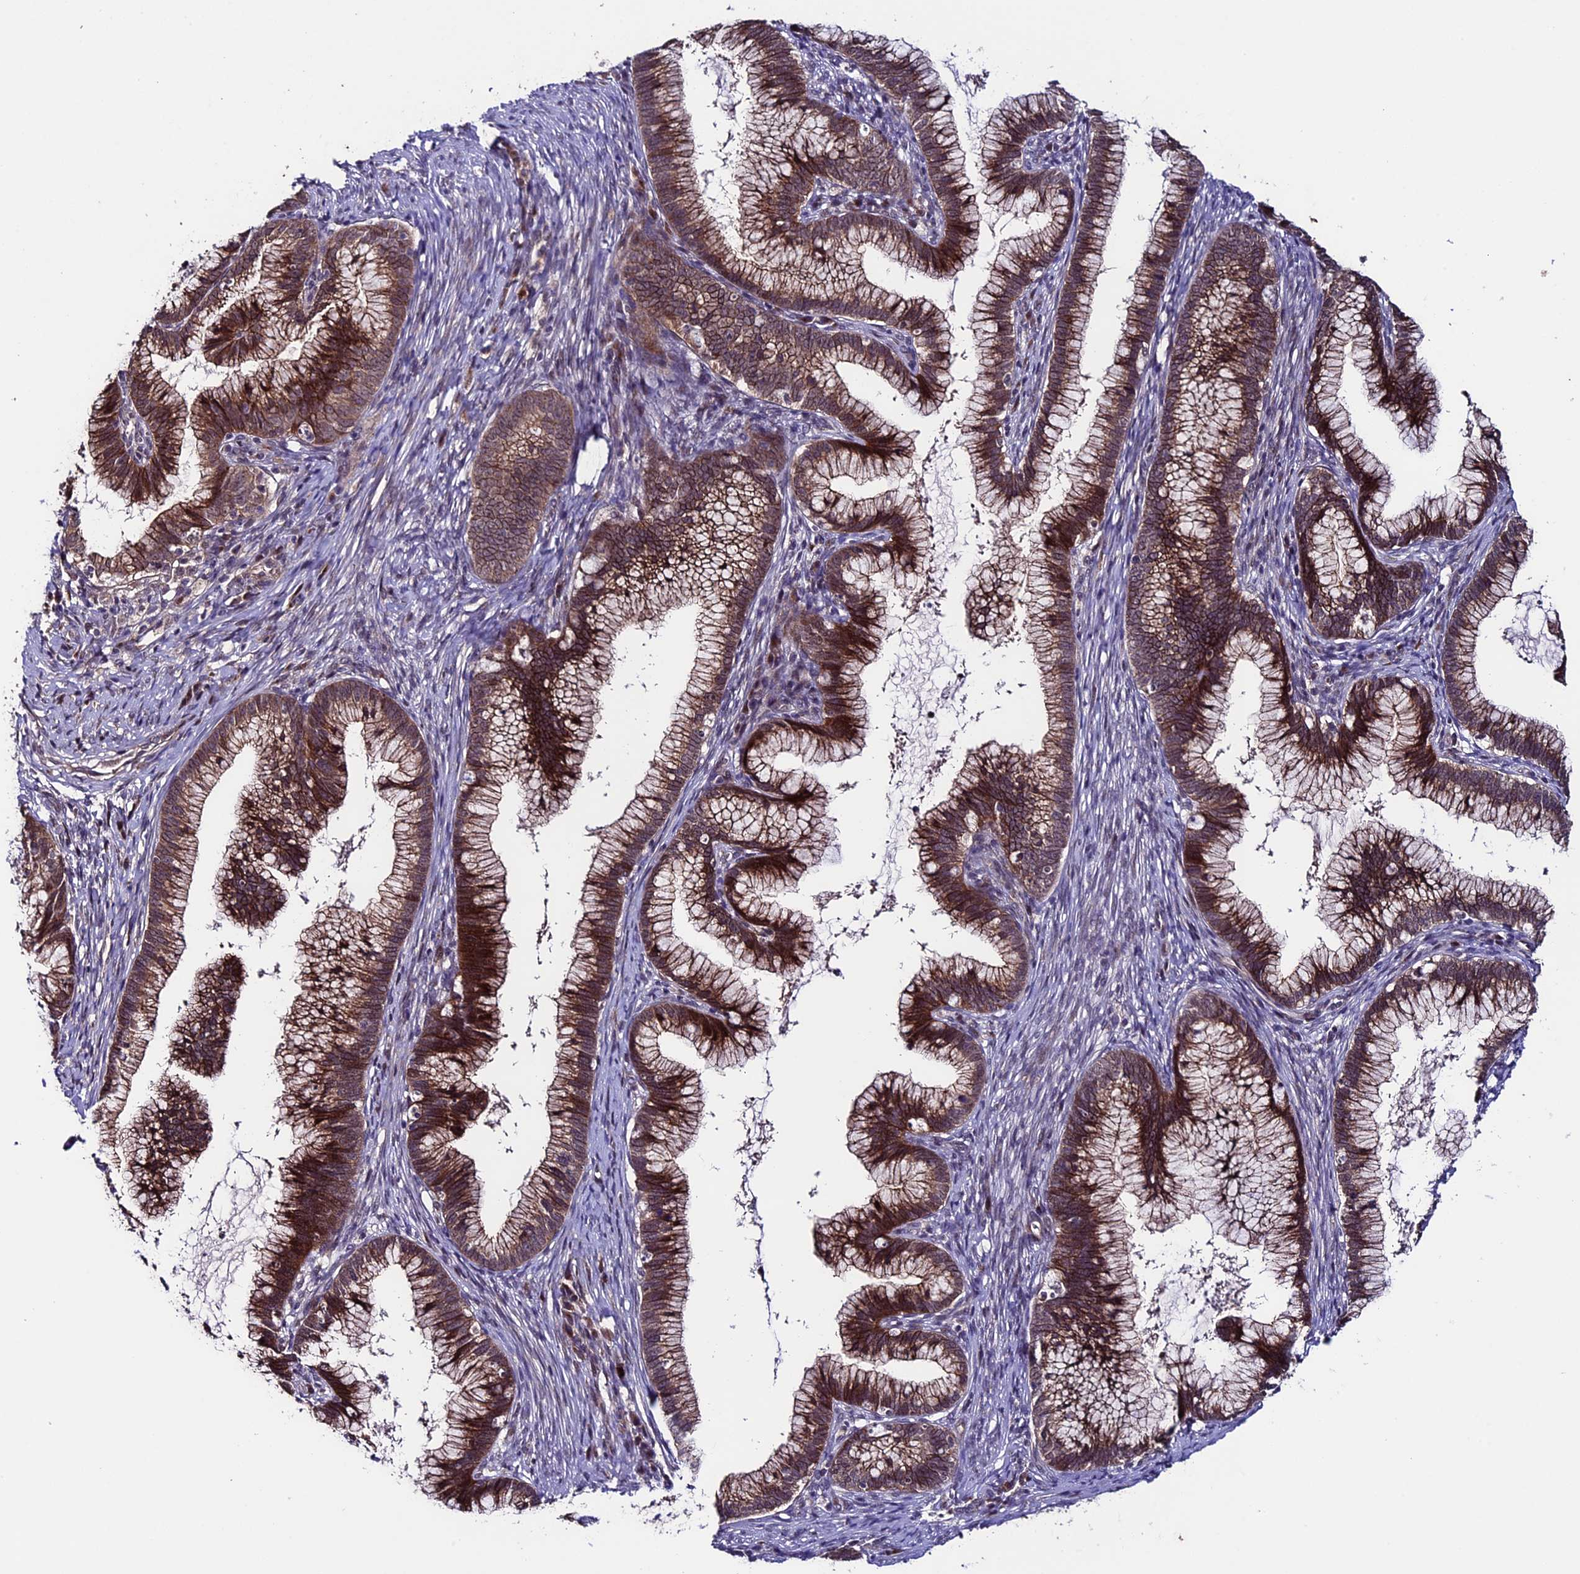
{"staining": {"intensity": "moderate", "quantity": ">75%", "location": "cytoplasmic/membranous"}, "tissue": "cervical cancer", "cell_type": "Tumor cells", "image_type": "cancer", "snomed": [{"axis": "morphology", "description": "Adenocarcinoma, NOS"}, {"axis": "topography", "description": "Cervix"}], "caption": "Human adenocarcinoma (cervical) stained with a protein marker shows moderate staining in tumor cells.", "gene": "SIPA1L3", "patient": {"sex": "female", "age": 36}}